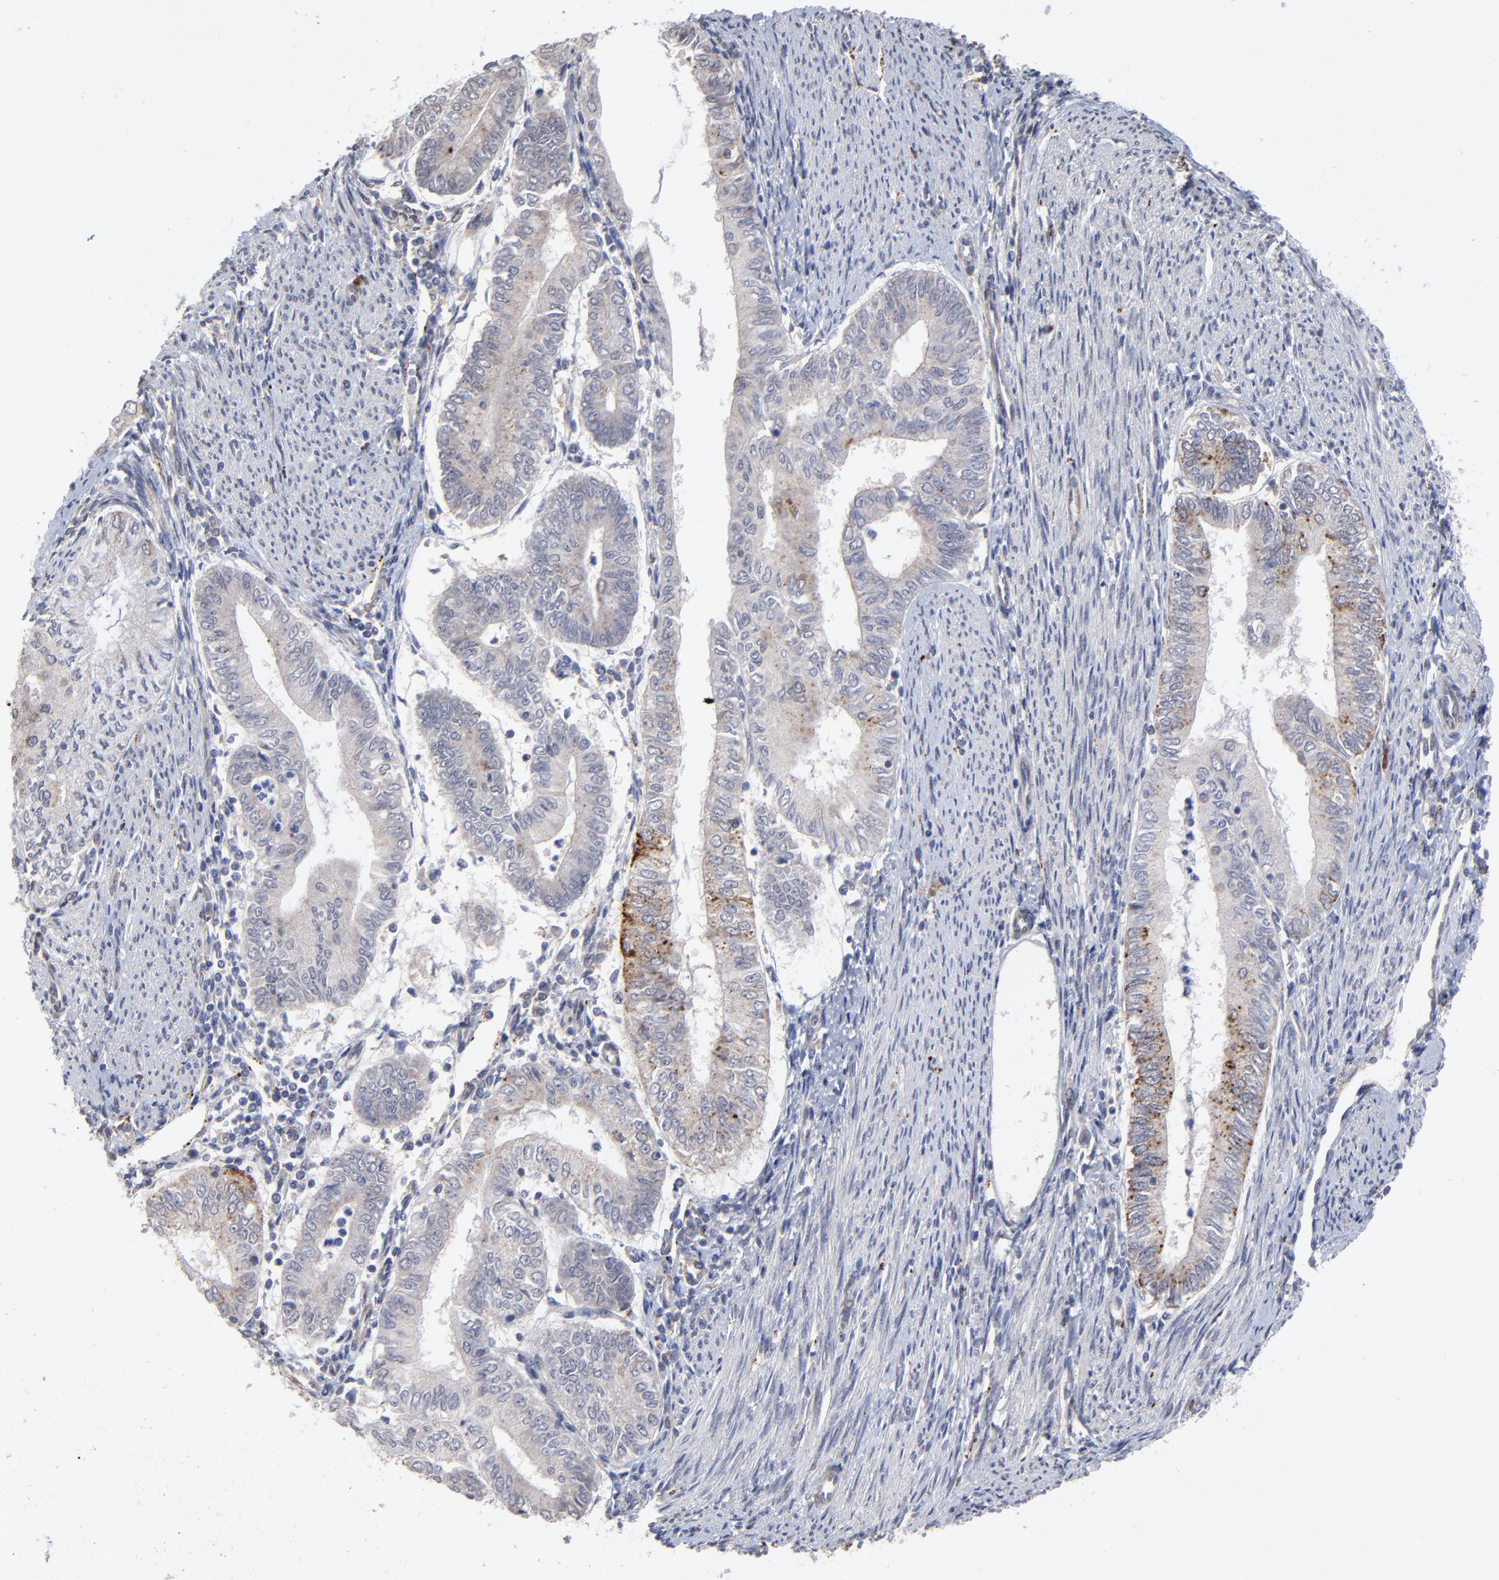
{"staining": {"intensity": "moderate", "quantity": "<25%", "location": "cytoplasmic/membranous"}, "tissue": "endometrial cancer", "cell_type": "Tumor cells", "image_type": "cancer", "snomed": [{"axis": "morphology", "description": "Adenocarcinoma, NOS"}, {"axis": "topography", "description": "Endometrium"}], "caption": "Immunohistochemistry (IHC) micrograph of endometrial cancer stained for a protein (brown), which demonstrates low levels of moderate cytoplasmic/membranous positivity in about <25% of tumor cells.", "gene": "PDE4B", "patient": {"sex": "female", "age": 66}}